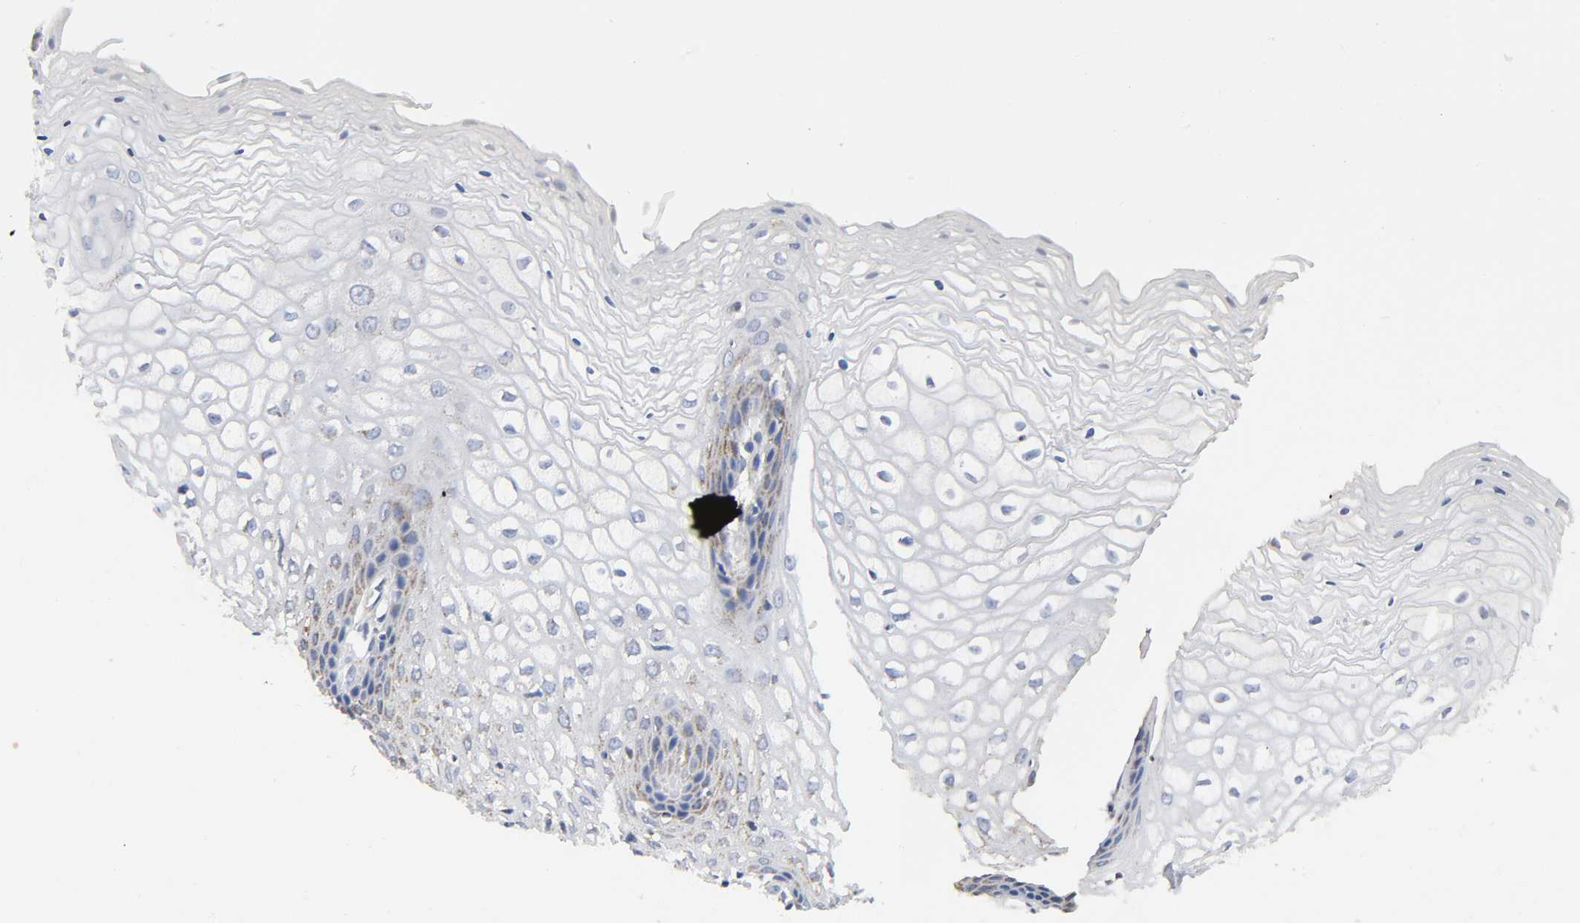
{"staining": {"intensity": "weak", "quantity": "<25%", "location": "cytoplasmic/membranous"}, "tissue": "vagina", "cell_type": "Squamous epithelial cells", "image_type": "normal", "snomed": [{"axis": "morphology", "description": "Normal tissue, NOS"}, {"axis": "topography", "description": "Vagina"}], "caption": "A high-resolution histopathology image shows IHC staining of unremarkable vagina, which exhibits no significant staining in squamous epithelial cells. Brightfield microscopy of immunohistochemistry (IHC) stained with DAB (3,3'-diaminobenzidine) (brown) and hematoxylin (blue), captured at high magnification.", "gene": "AOPEP", "patient": {"sex": "female", "age": 34}}